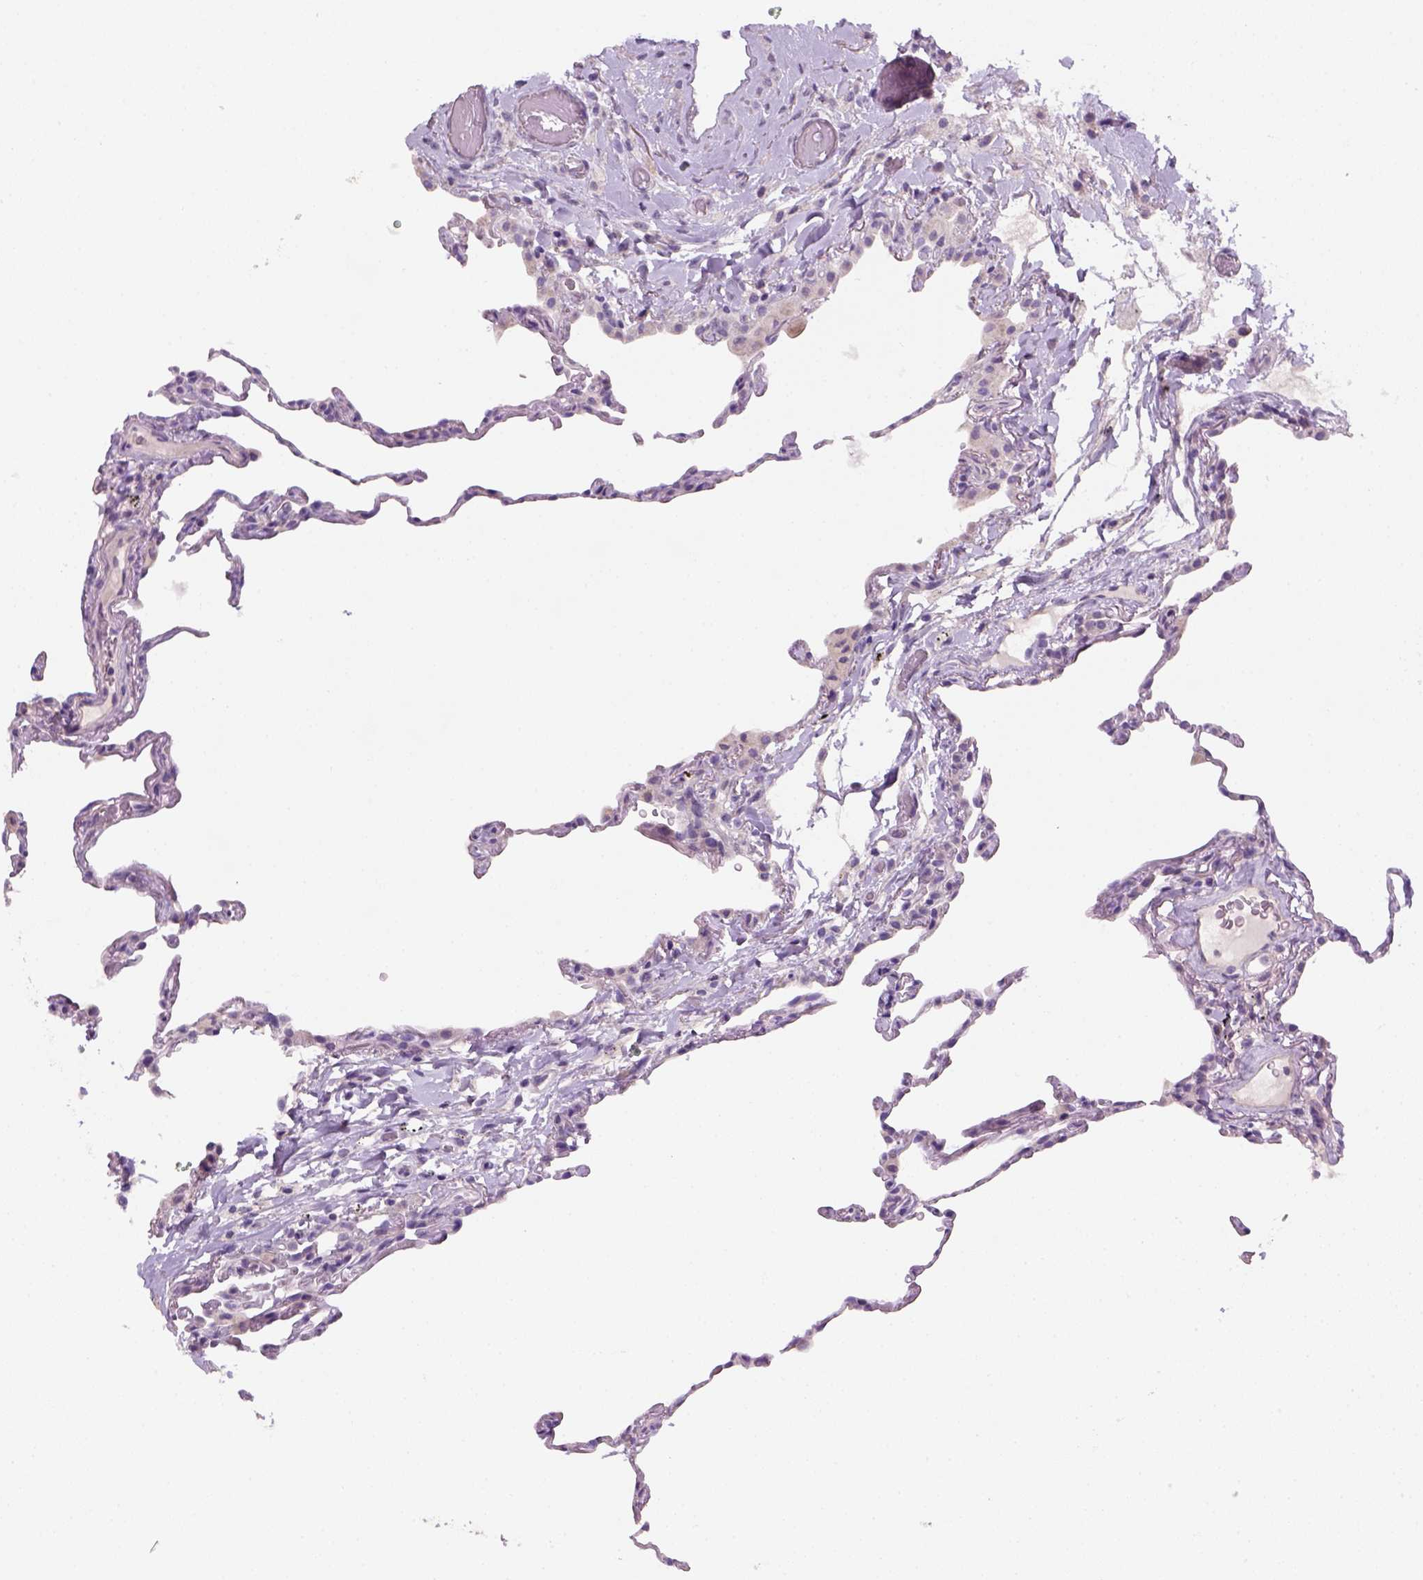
{"staining": {"intensity": "negative", "quantity": "none", "location": "none"}, "tissue": "lung", "cell_type": "Alveolar cells", "image_type": "normal", "snomed": [{"axis": "morphology", "description": "Normal tissue, NOS"}, {"axis": "topography", "description": "Lung"}], "caption": "This is a histopathology image of IHC staining of benign lung, which shows no staining in alveolar cells. Nuclei are stained in blue.", "gene": "NUDT6", "patient": {"sex": "female", "age": 57}}